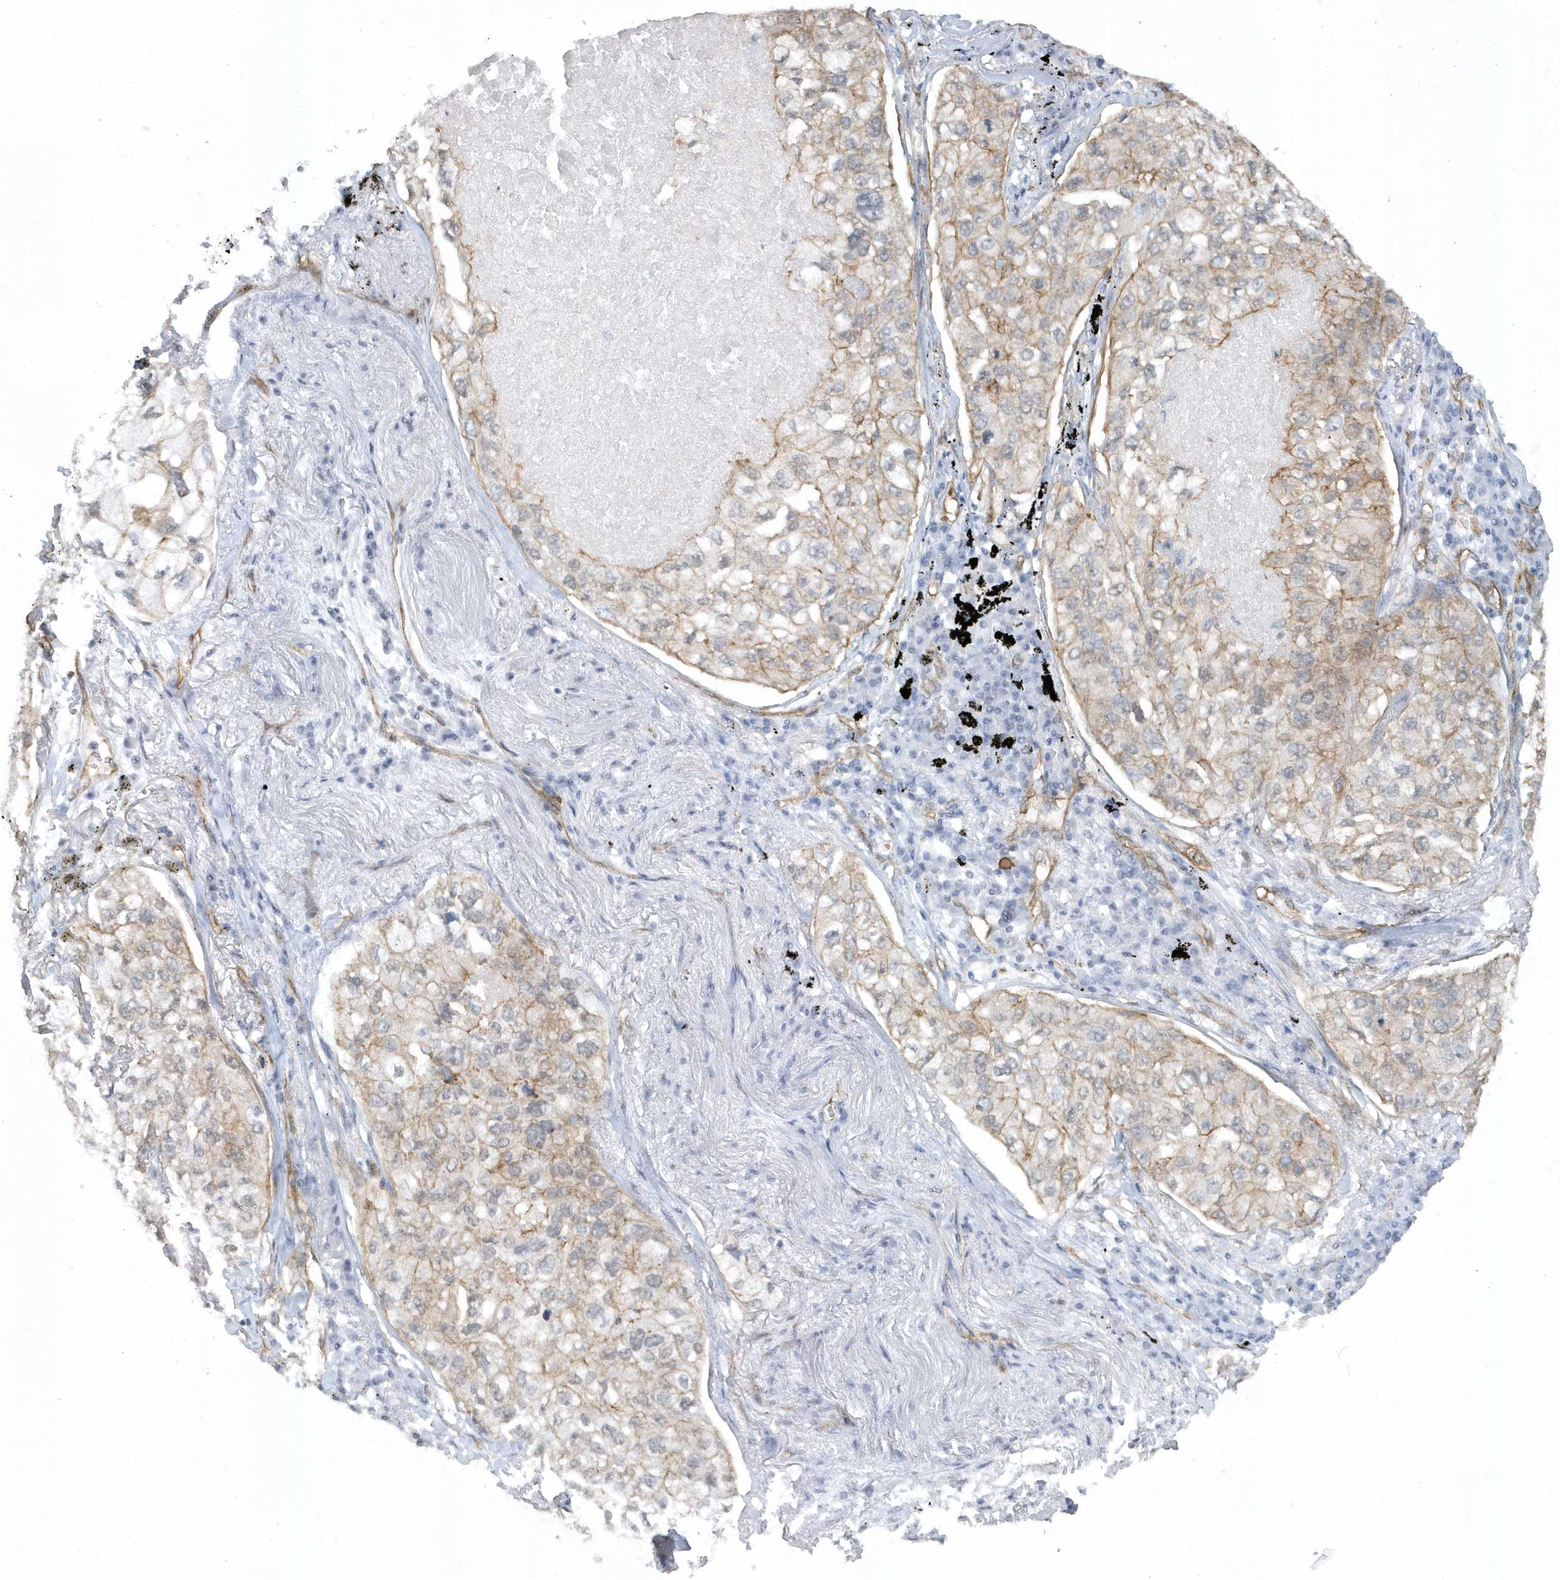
{"staining": {"intensity": "weak", "quantity": "25%-75%", "location": "cytoplasmic/membranous"}, "tissue": "lung cancer", "cell_type": "Tumor cells", "image_type": "cancer", "snomed": [{"axis": "morphology", "description": "Adenocarcinoma, NOS"}, {"axis": "topography", "description": "Lung"}], "caption": "This micrograph exhibits immunohistochemistry (IHC) staining of human adenocarcinoma (lung), with low weak cytoplasmic/membranous staining in approximately 25%-75% of tumor cells.", "gene": "RAI14", "patient": {"sex": "male", "age": 65}}